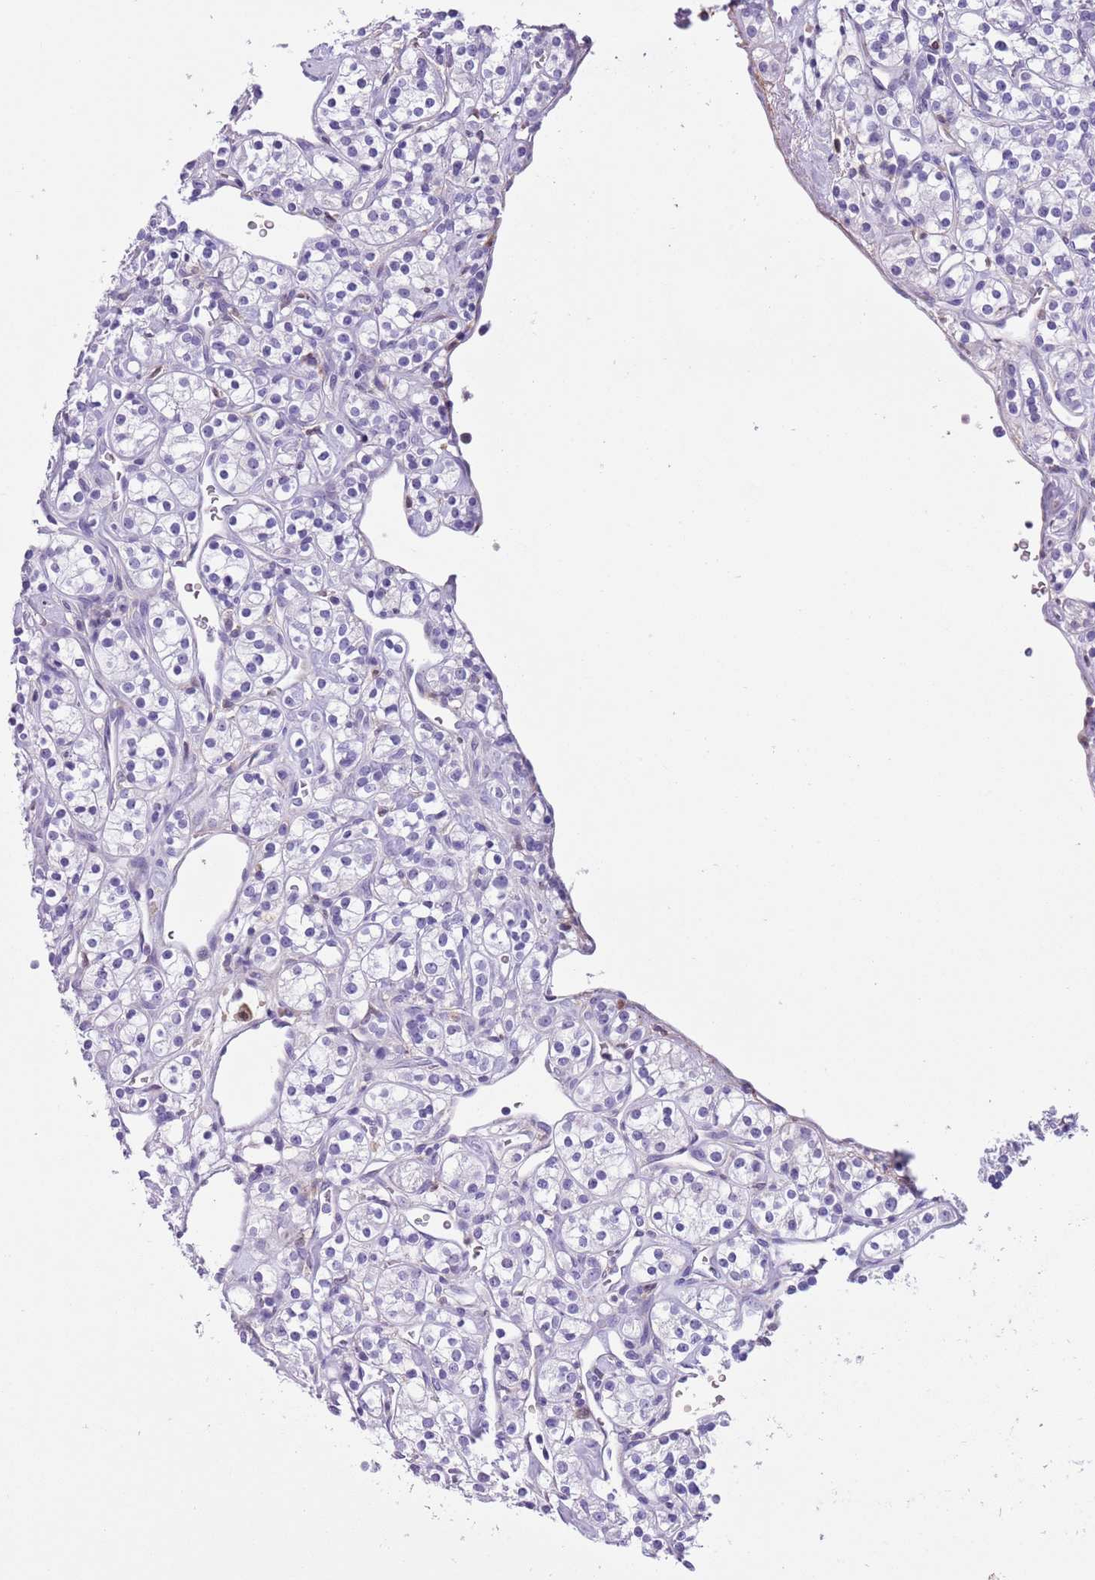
{"staining": {"intensity": "negative", "quantity": "none", "location": "none"}, "tissue": "renal cancer", "cell_type": "Tumor cells", "image_type": "cancer", "snomed": [{"axis": "morphology", "description": "Adenocarcinoma, NOS"}, {"axis": "topography", "description": "Kidney"}], "caption": "Tumor cells are negative for brown protein staining in renal adenocarcinoma.", "gene": "PFKFB2", "patient": {"sex": "male", "age": 77}}